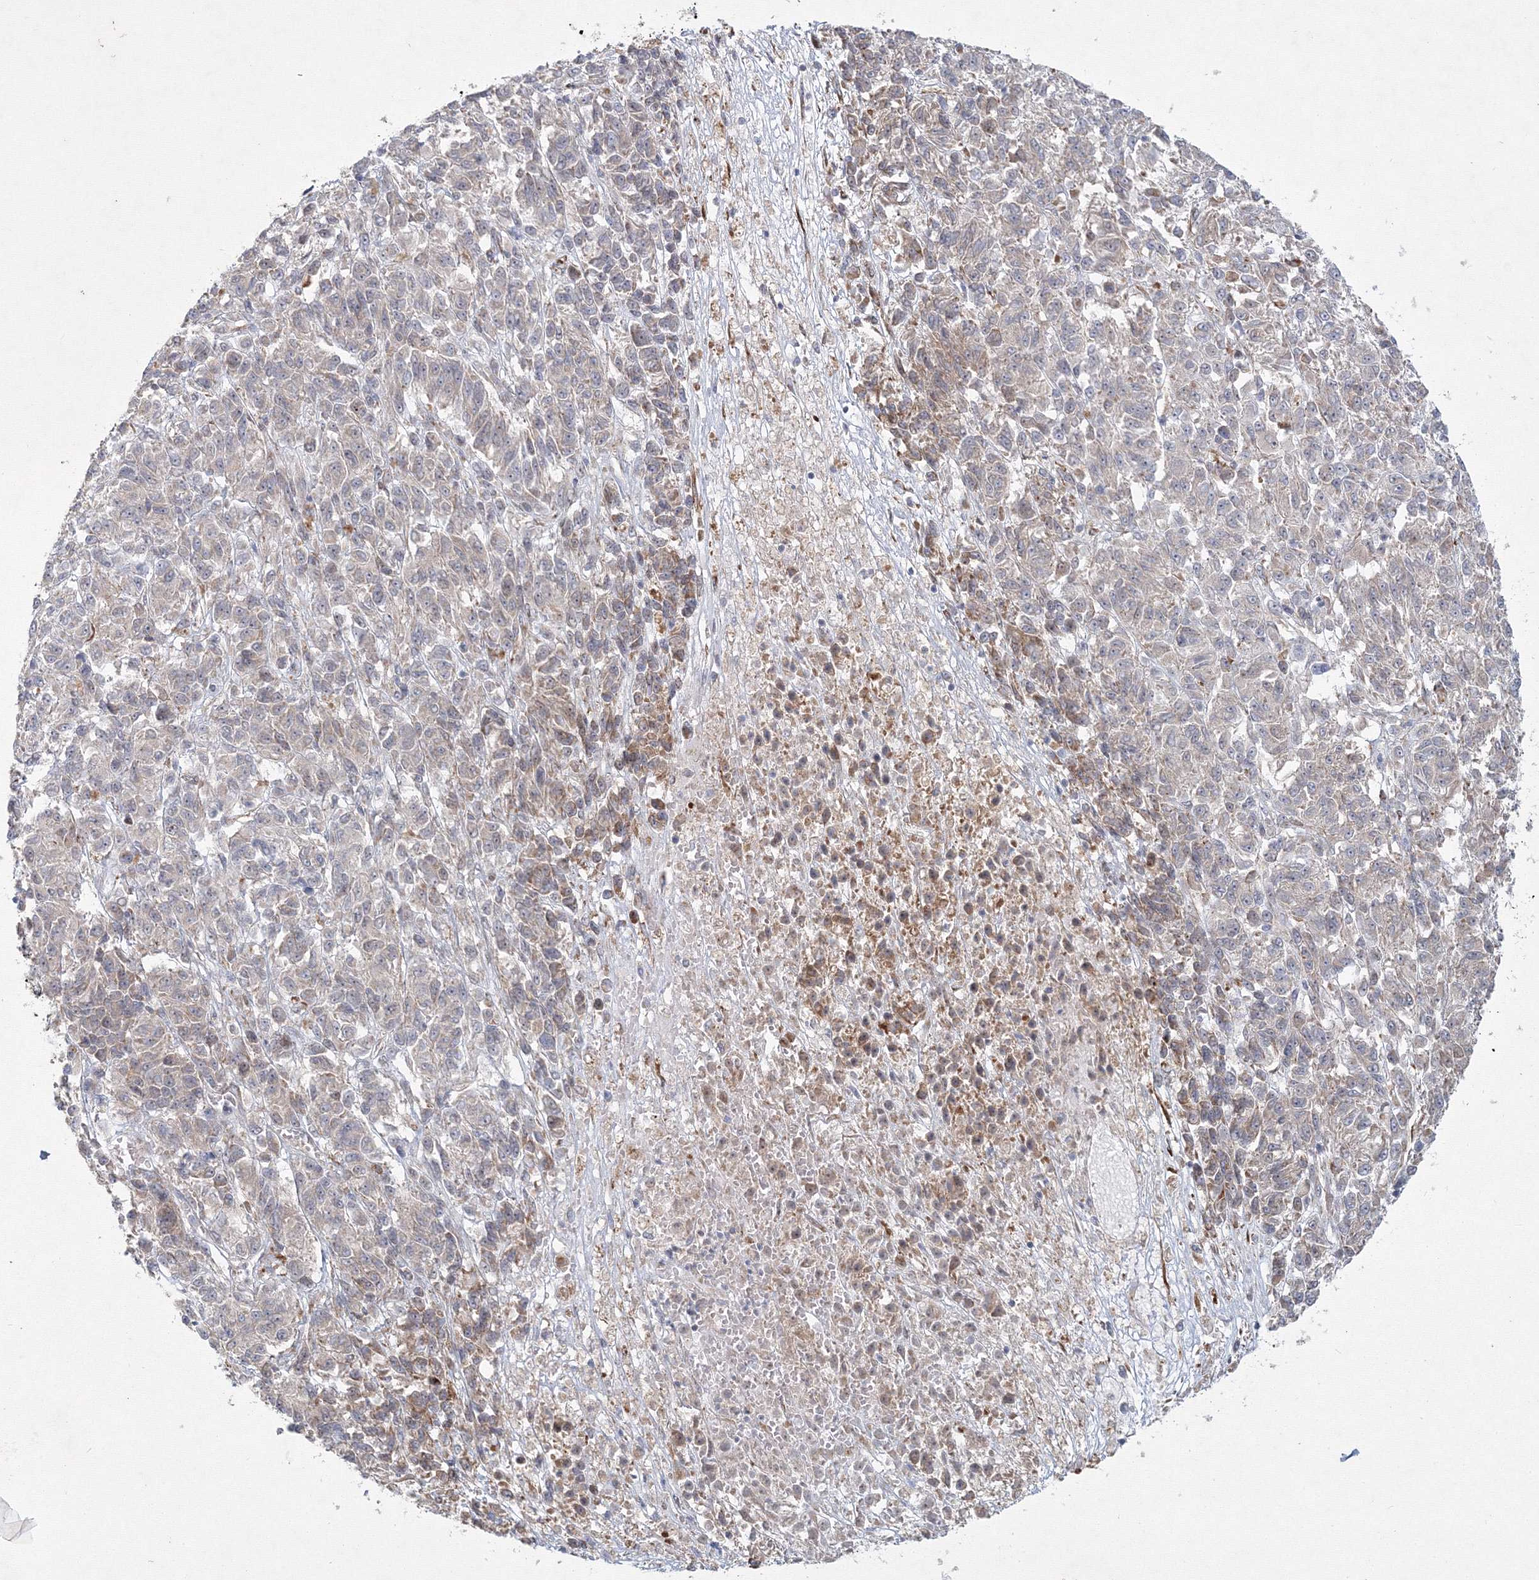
{"staining": {"intensity": "weak", "quantity": "<25%", "location": "cytoplasmic/membranous"}, "tissue": "melanoma", "cell_type": "Tumor cells", "image_type": "cancer", "snomed": [{"axis": "morphology", "description": "Malignant melanoma, Metastatic site"}, {"axis": "topography", "description": "Lung"}], "caption": "This is an IHC image of human malignant melanoma (metastatic site). There is no staining in tumor cells.", "gene": "WDR49", "patient": {"sex": "male", "age": 64}}